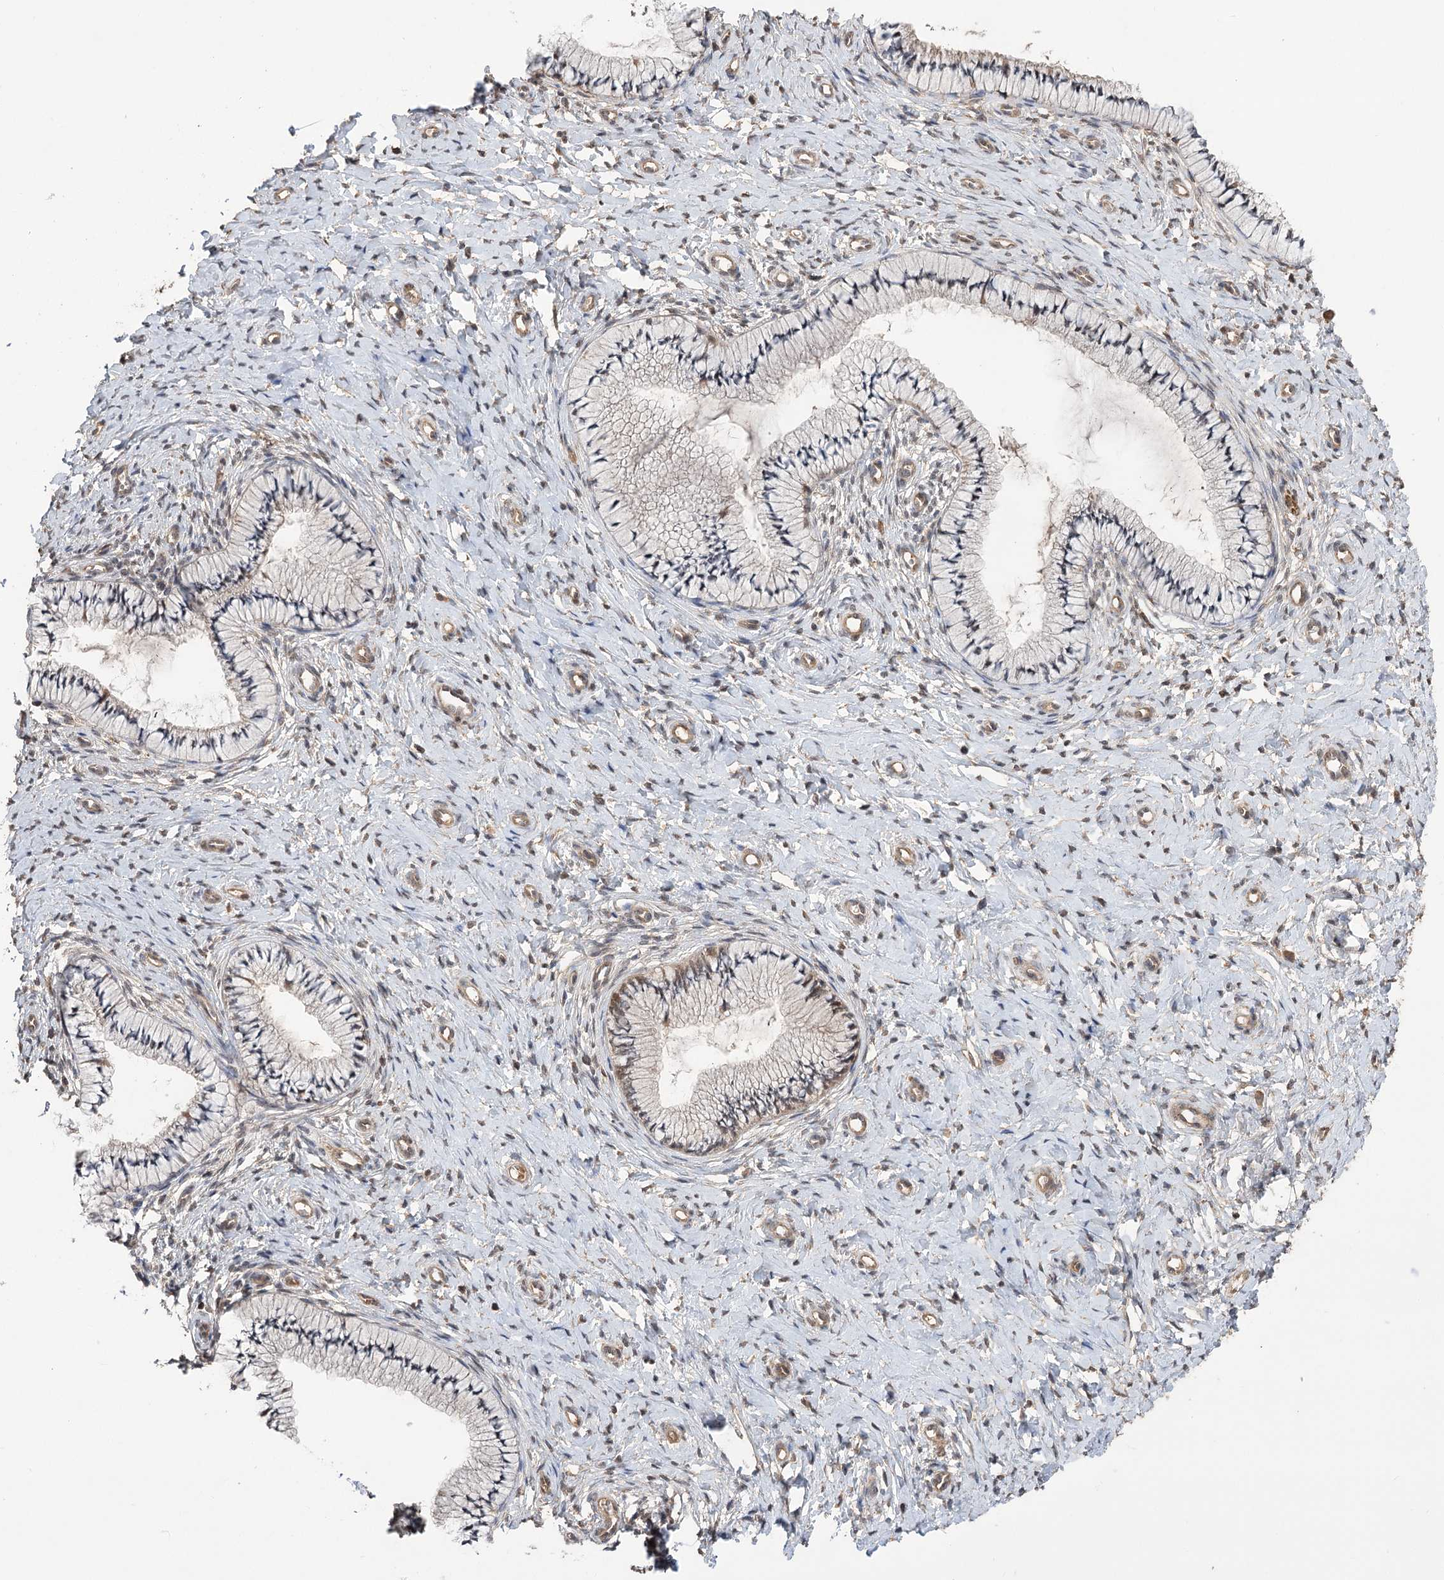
{"staining": {"intensity": "moderate", "quantity": "25%-75%", "location": "cytoplasmic/membranous,nuclear"}, "tissue": "cervix", "cell_type": "Glandular cells", "image_type": "normal", "snomed": [{"axis": "morphology", "description": "Normal tissue, NOS"}, {"axis": "topography", "description": "Cervix"}], "caption": "Unremarkable cervix was stained to show a protein in brown. There is medium levels of moderate cytoplasmic/membranous,nuclear staining in approximately 25%-75% of glandular cells.", "gene": "TENM2", "patient": {"sex": "female", "age": 36}}